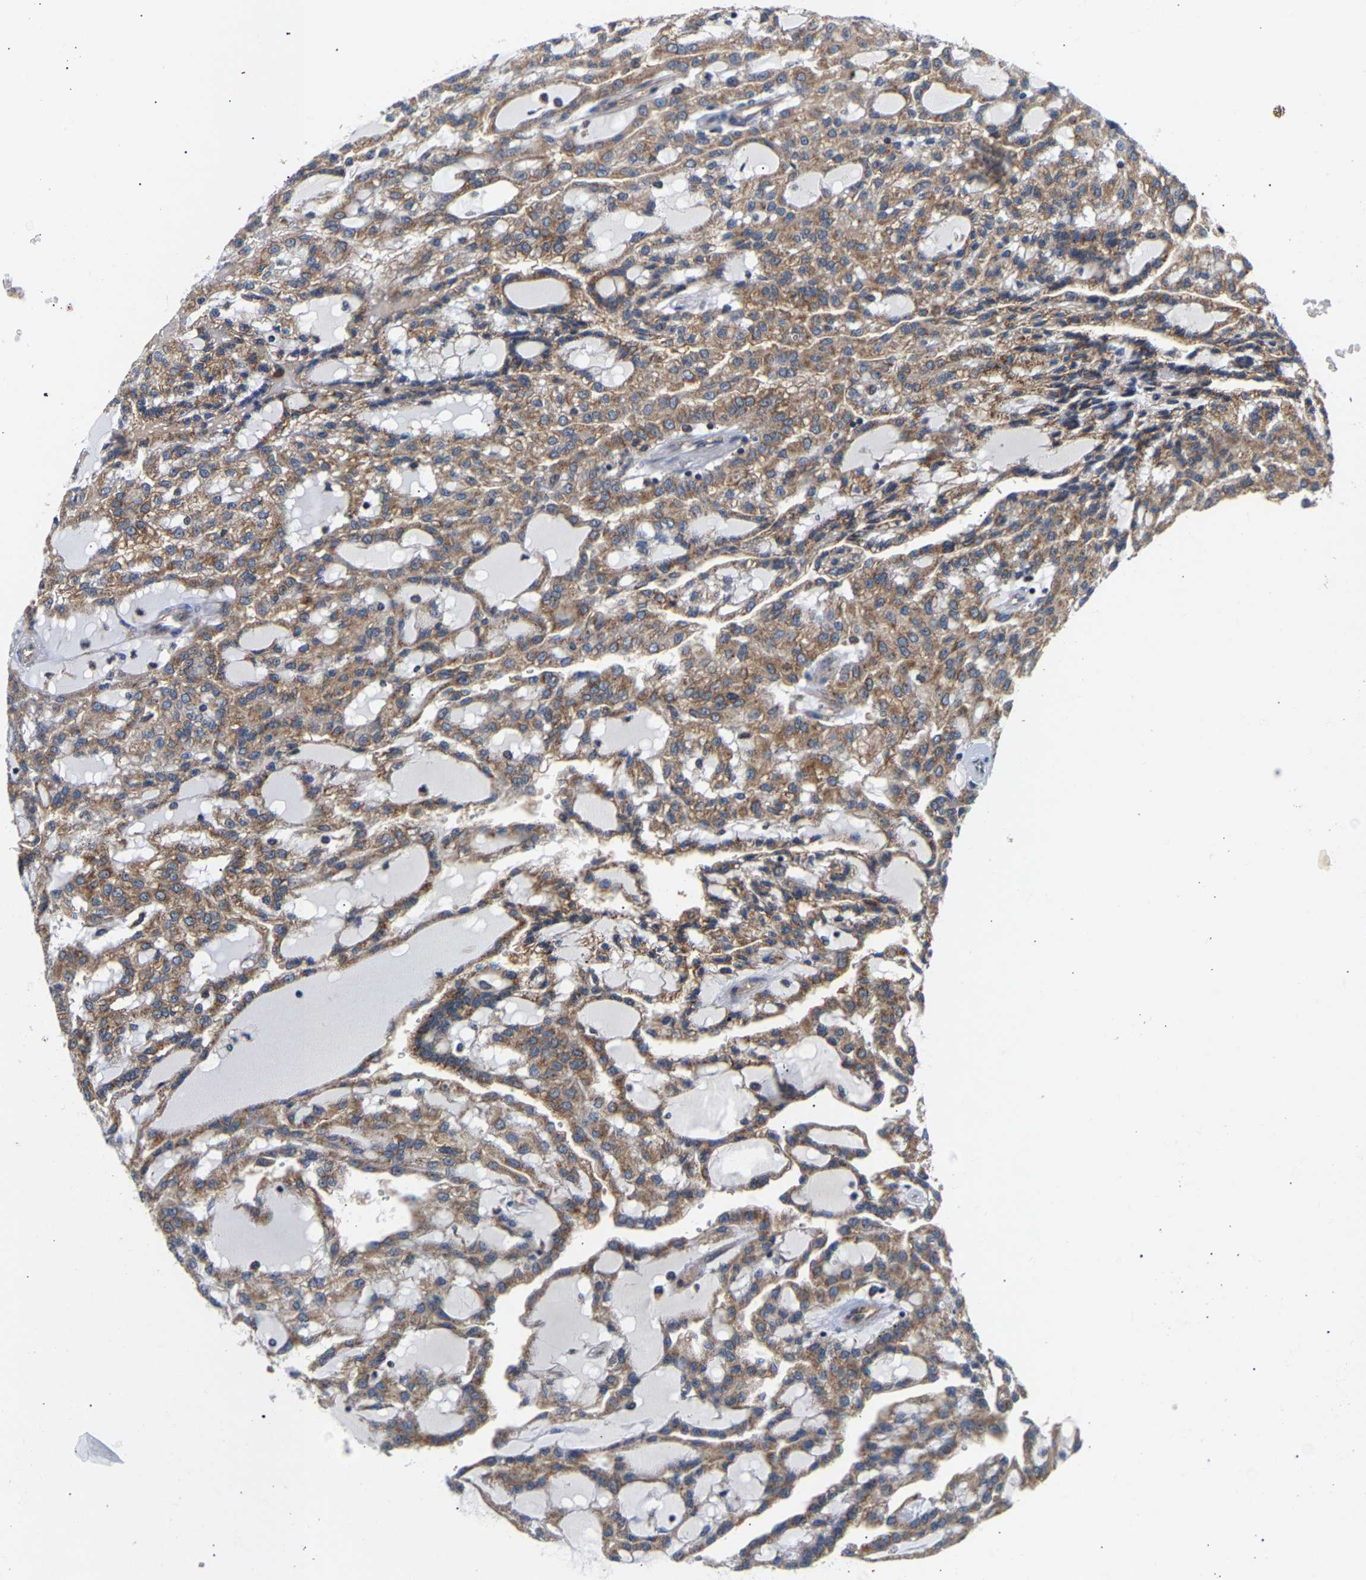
{"staining": {"intensity": "moderate", "quantity": ">75%", "location": "cytoplasmic/membranous"}, "tissue": "renal cancer", "cell_type": "Tumor cells", "image_type": "cancer", "snomed": [{"axis": "morphology", "description": "Adenocarcinoma, NOS"}, {"axis": "topography", "description": "Kidney"}], "caption": "About >75% of tumor cells in renal adenocarcinoma exhibit moderate cytoplasmic/membranous protein positivity as visualized by brown immunohistochemical staining.", "gene": "PPID", "patient": {"sex": "male", "age": 63}}